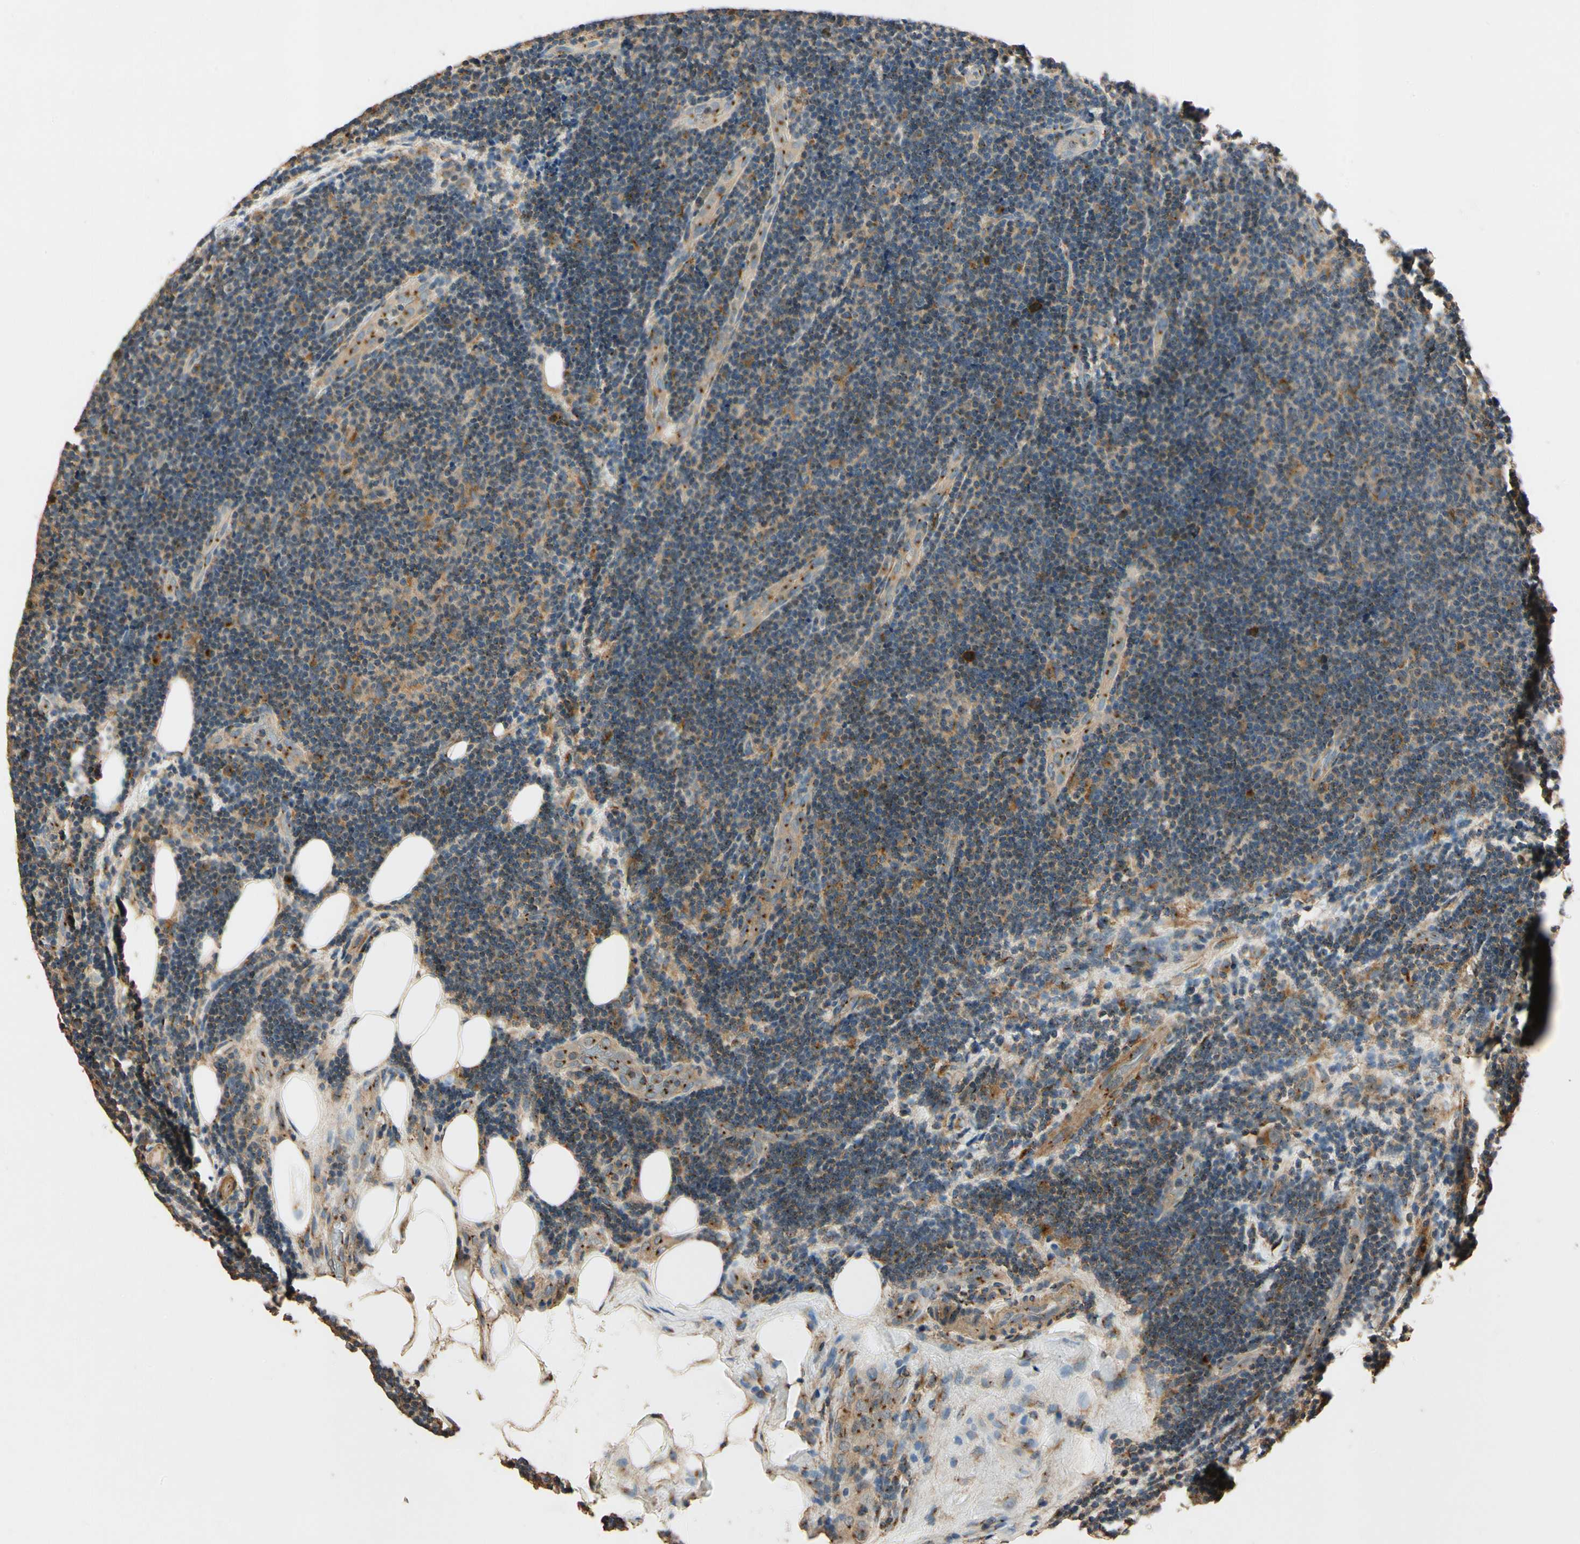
{"staining": {"intensity": "moderate", "quantity": "<25%", "location": "cytoplasmic/membranous"}, "tissue": "lymphoma", "cell_type": "Tumor cells", "image_type": "cancer", "snomed": [{"axis": "morphology", "description": "Malignant lymphoma, non-Hodgkin's type, Low grade"}, {"axis": "topography", "description": "Lymph node"}], "caption": "Protein expression analysis of human lymphoma reveals moderate cytoplasmic/membranous positivity in approximately <25% of tumor cells.", "gene": "AKAP9", "patient": {"sex": "male", "age": 83}}